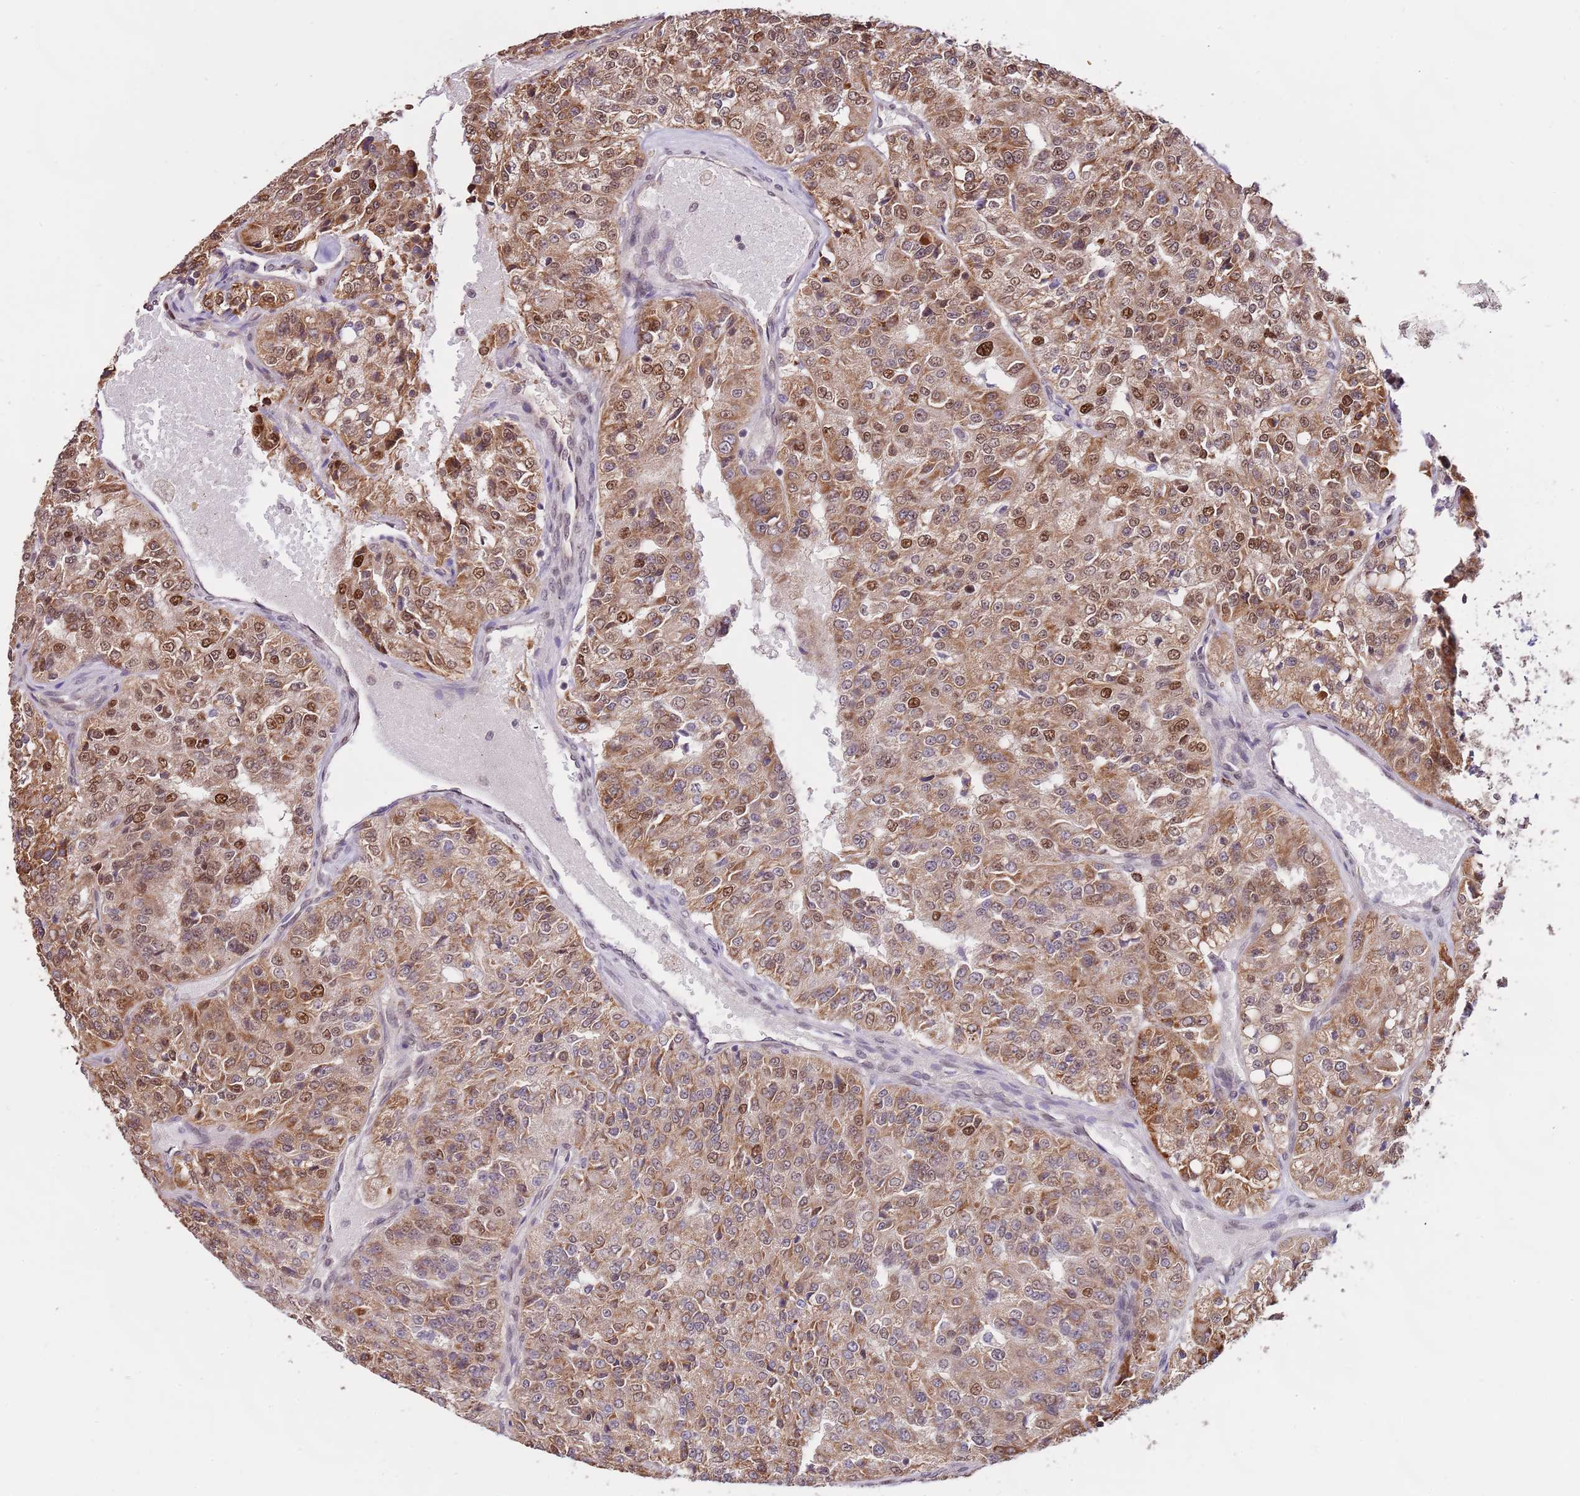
{"staining": {"intensity": "moderate", "quantity": ">75%", "location": "cytoplasmic/membranous,nuclear"}, "tissue": "renal cancer", "cell_type": "Tumor cells", "image_type": "cancer", "snomed": [{"axis": "morphology", "description": "Adenocarcinoma, NOS"}, {"axis": "topography", "description": "Kidney"}], "caption": "Approximately >75% of tumor cells in human renal adenocarcinoma demonstrate moderate cytoplasmic/membranous and nuclear protein staining as visualized by brown immunohistochemical staining.", "gene": "RIF1", "patient": {"sex": "female", "age": 63}}